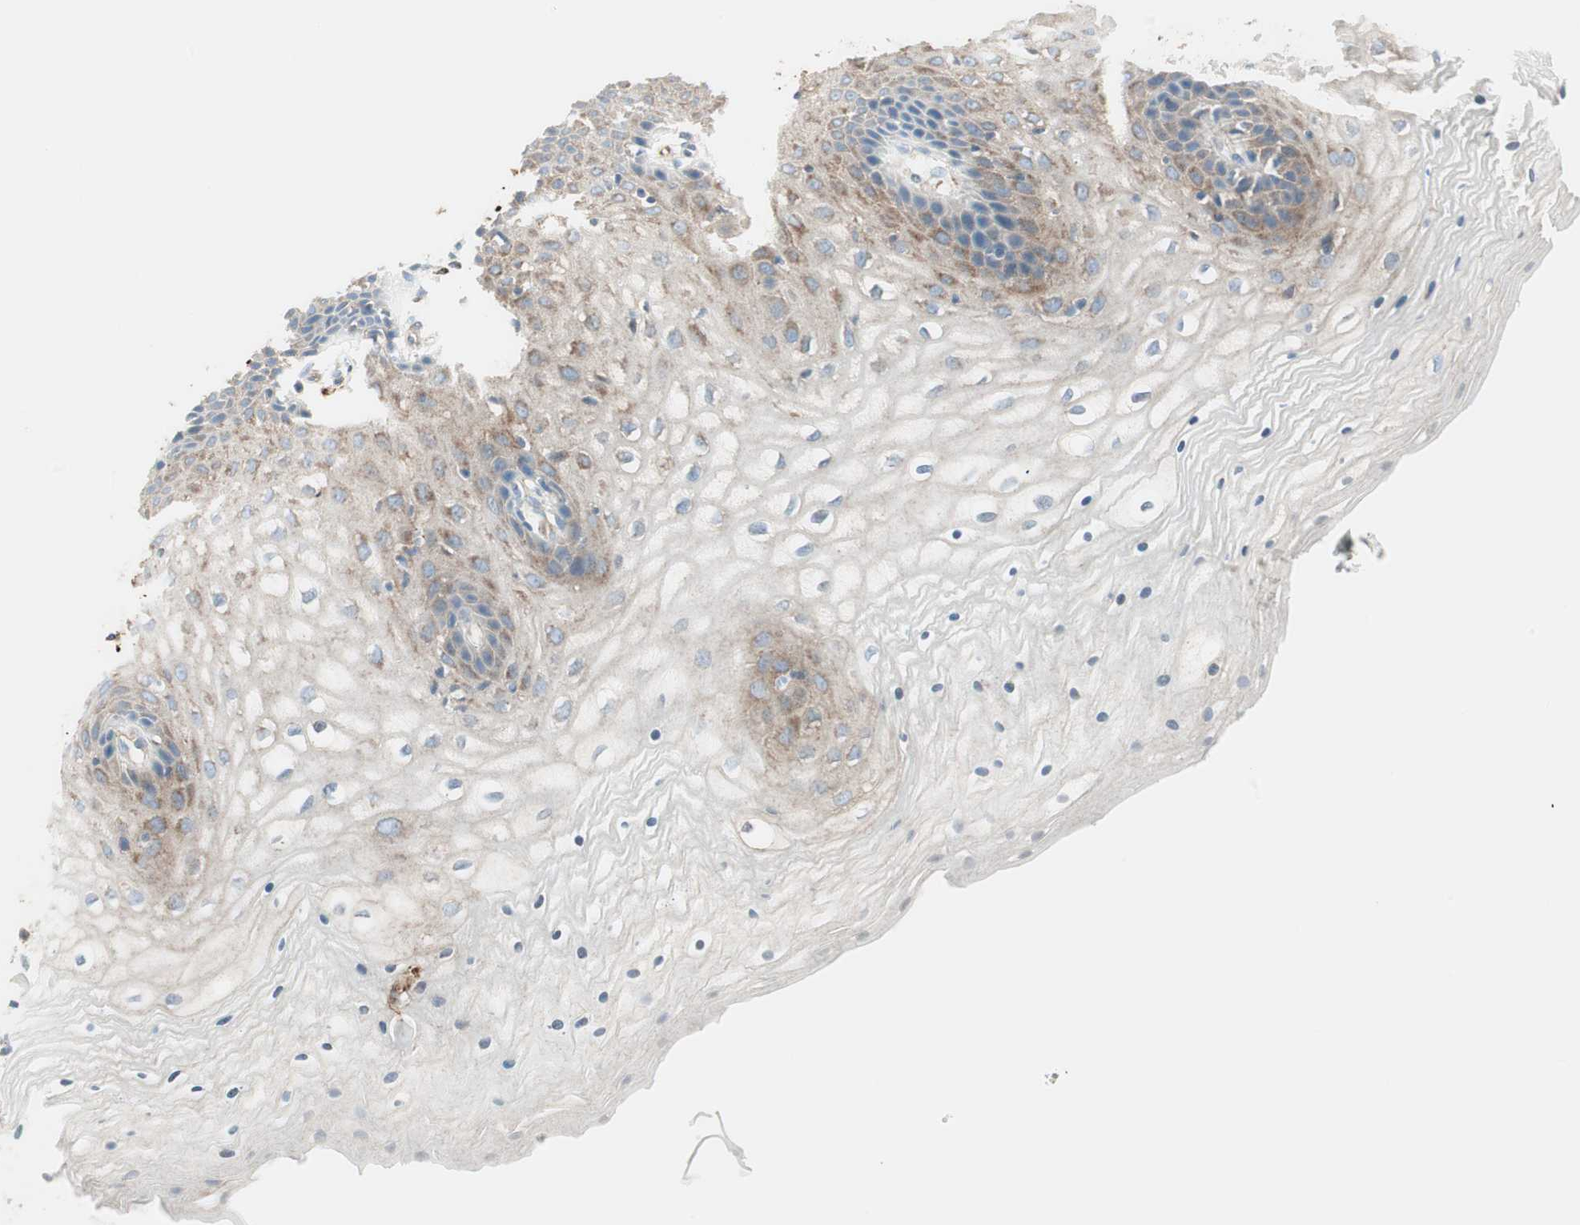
{"staining": {"intensity": "weak", "quantity": "25%-75%", "location": "cytoplasmic/membranous"}, "tissue": "vagina", "cell_type": "Squamous epithelial cells", "image_type": "normal", "snomed": [{"axis": "morphology", "description": "Normal tissue, NOS"}, {"axis": "topography", "description": "Vagina"}], "caption": "Unremarkable vagina shows weak cytoplasmic/membranous expression in about 25%-75% of squamous epithelial cells.", "gene": "ATP6V1G1", "patient": {"sex": "female", "age": 34}}